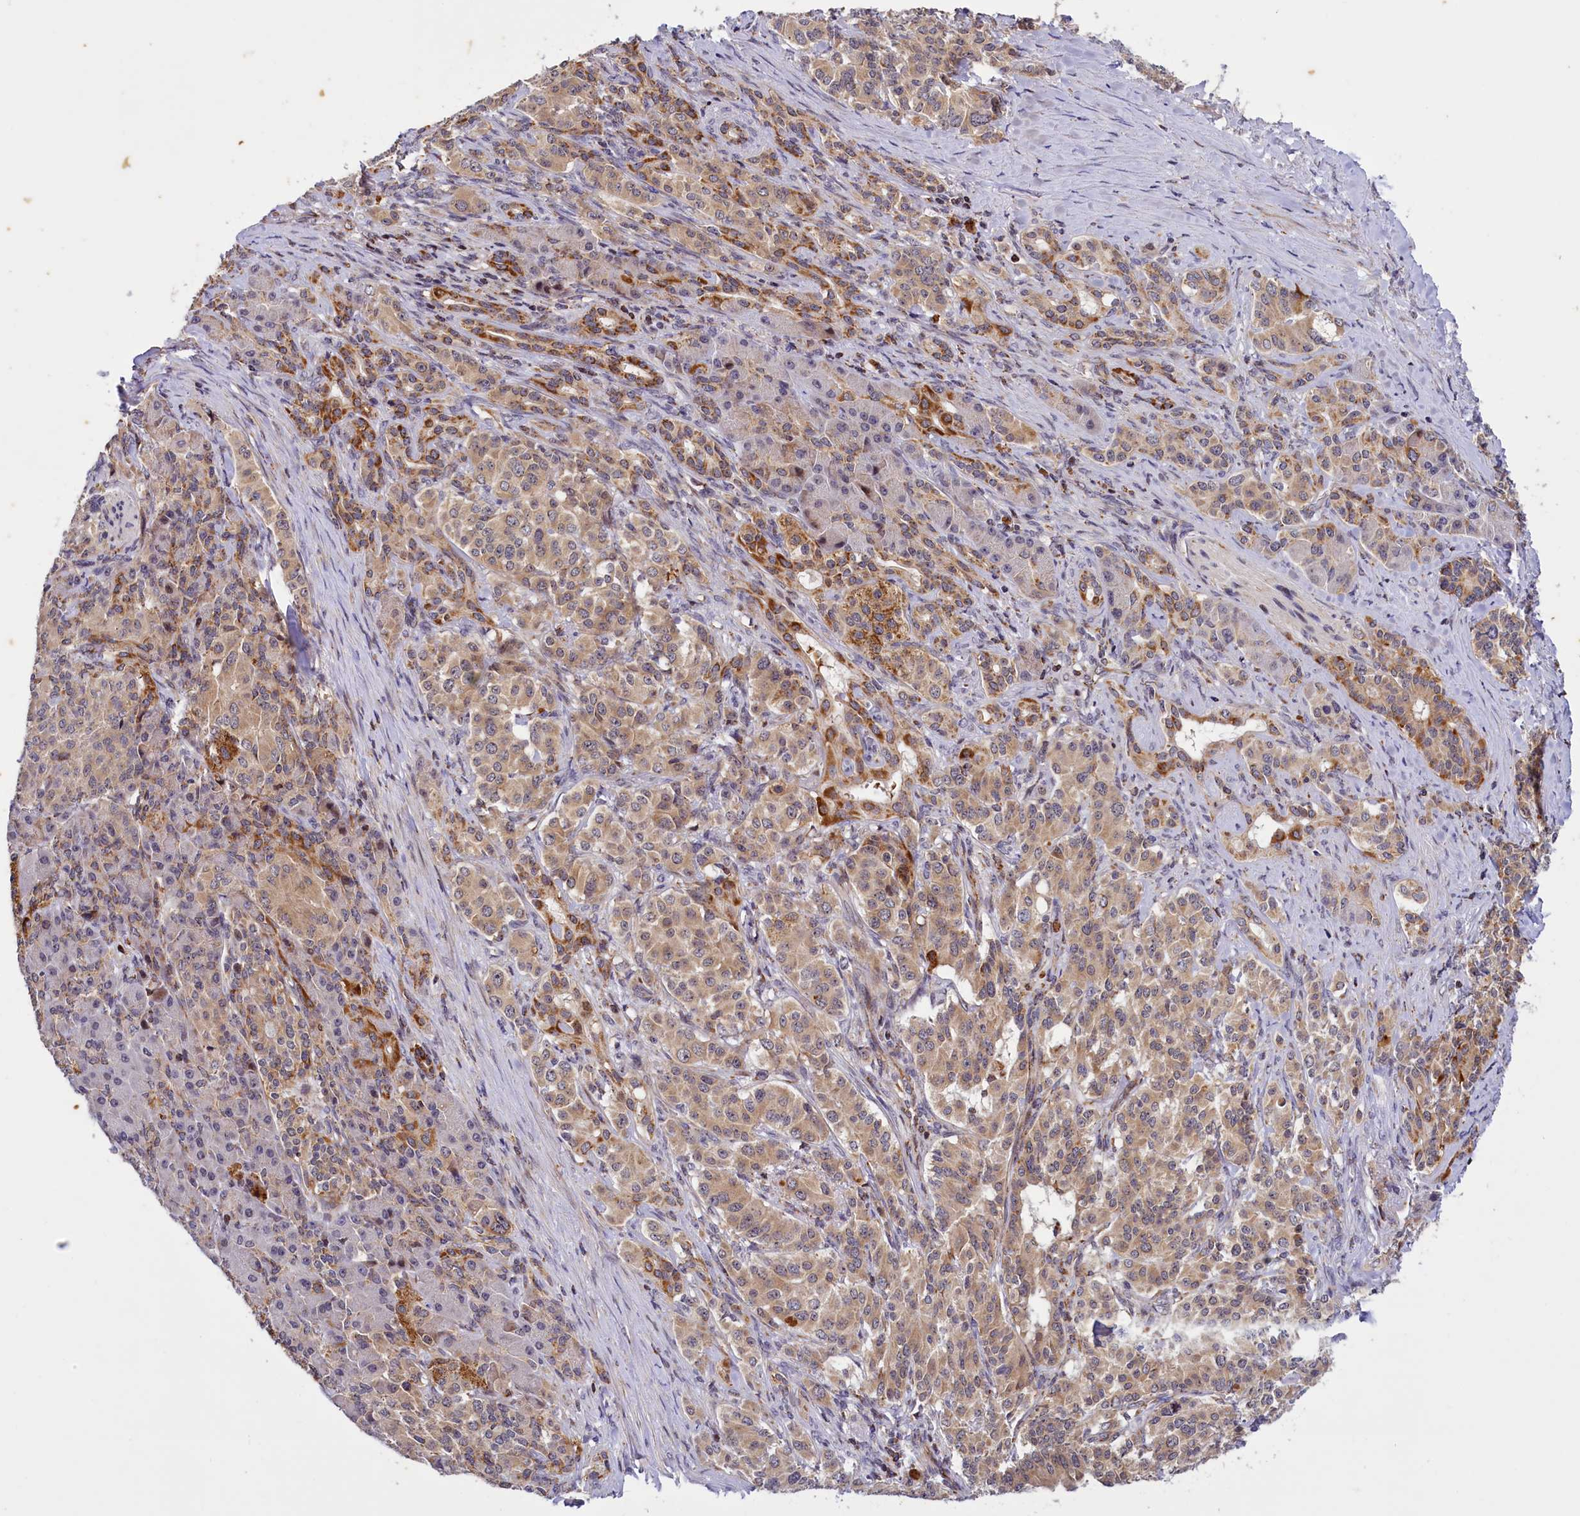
{"staining": {"intensity": "moderate", "quantity": "25%-75%", "location": "cytoplasmic/membranous"}, "tissue": "pancreatic cancer", "cell_type": "Tumor cells", "image_type": "cancer", "snomed": [{"axis": "morphology", "description": "Adenocarcinoma, NOS"}, {"axis": "topography", "description": "Pancreas"}], "caption": "Moderate cytoplasmic/membranous protein expression is identified in approximately 25%-75% of tumor cells in pancreatic cancer.", "gene": "DYNC2H1", "patient": {"sex": "female", "age": 74}}